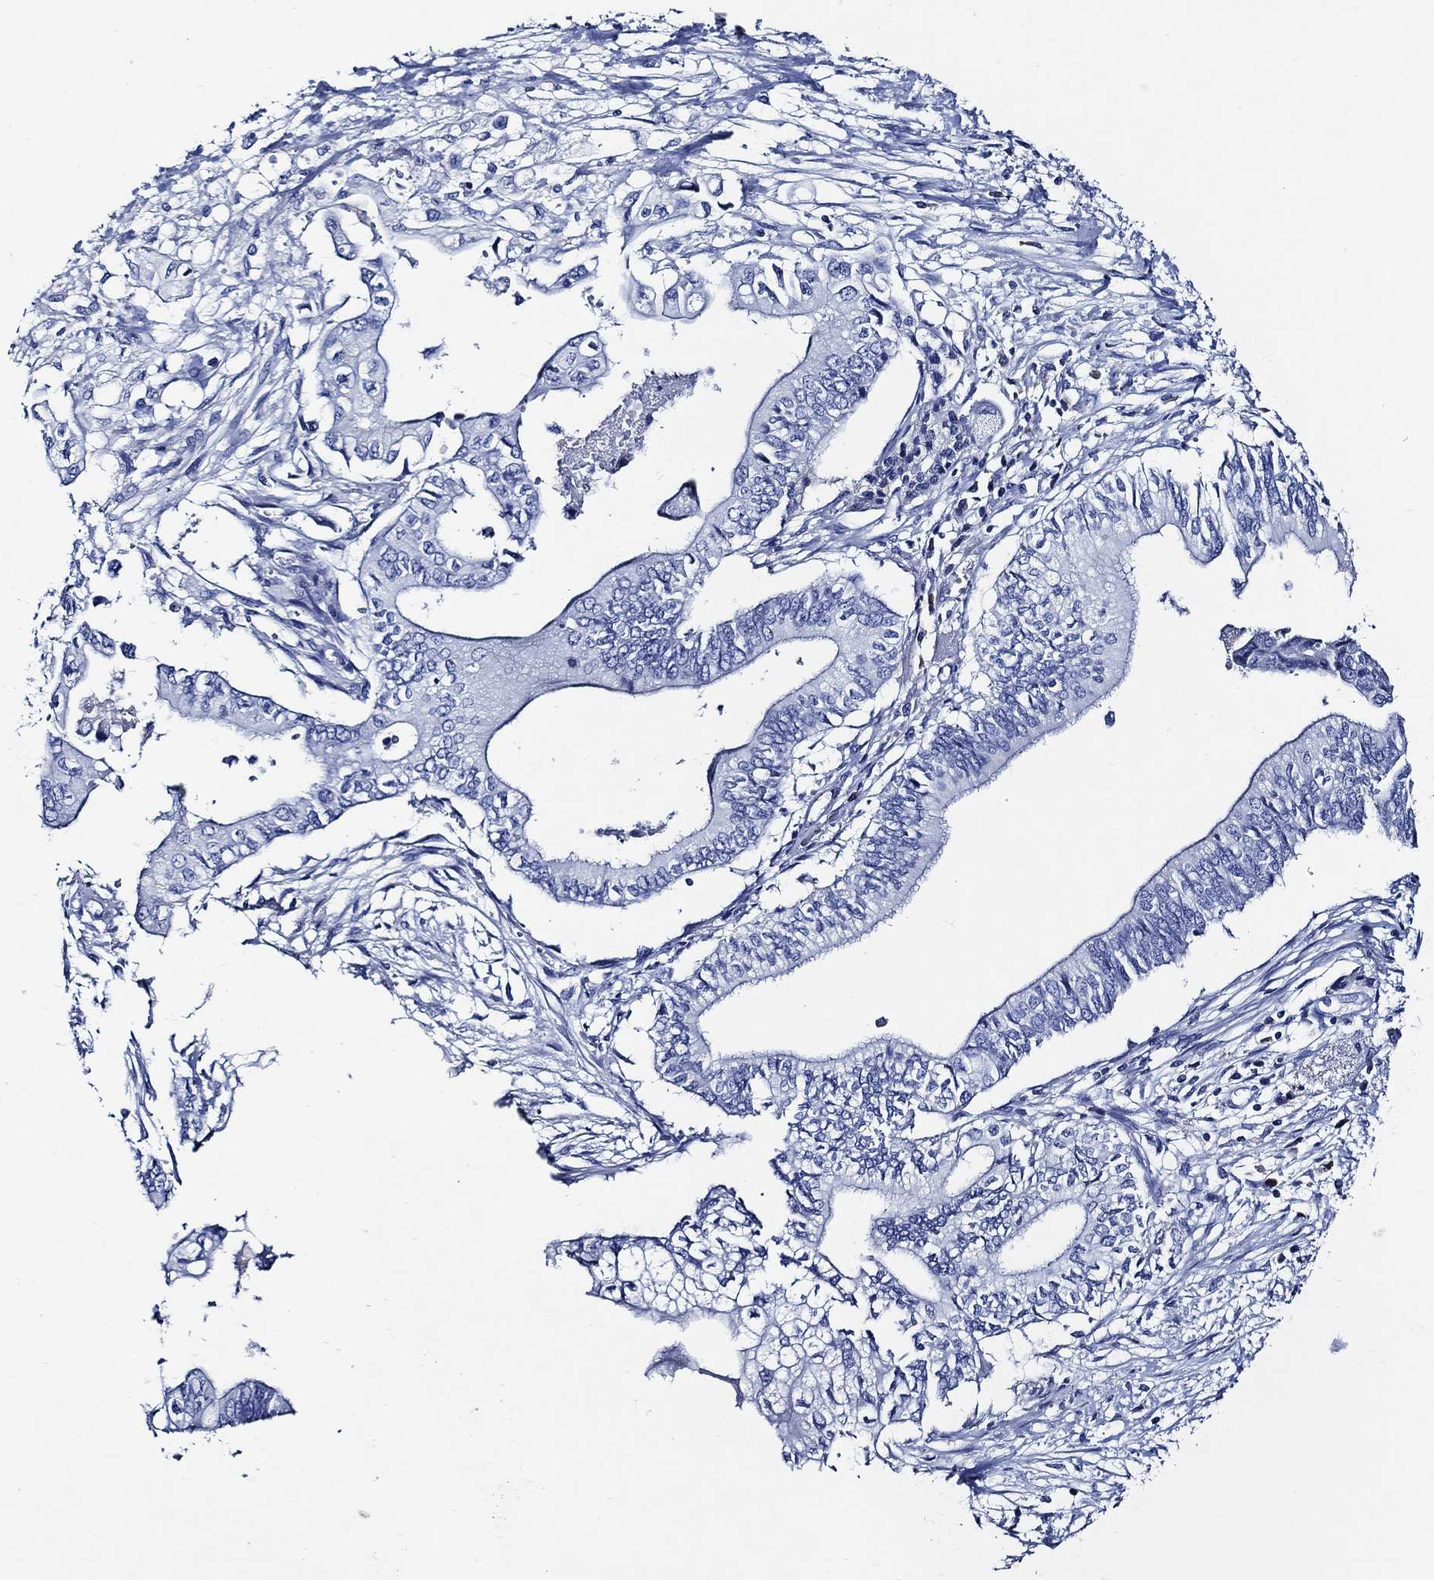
{"staining": {"intensity": "negative", "quantity": "none", "location": "none"}, "tissue": "pancreatic cancer", "cell_type": "Tumor cells", "image_type": "cancer", "snomed": [{"axis": "morphology", "description": "Adenocarcinoma, NOS"}, {"axis": "topography", "description": "Pancreas"}], "caption": "Tumor cells show no significant protein expression in pancreatic cancer.", "gene": "WDR62", "patient": {"sex": "female", "age": 61}}